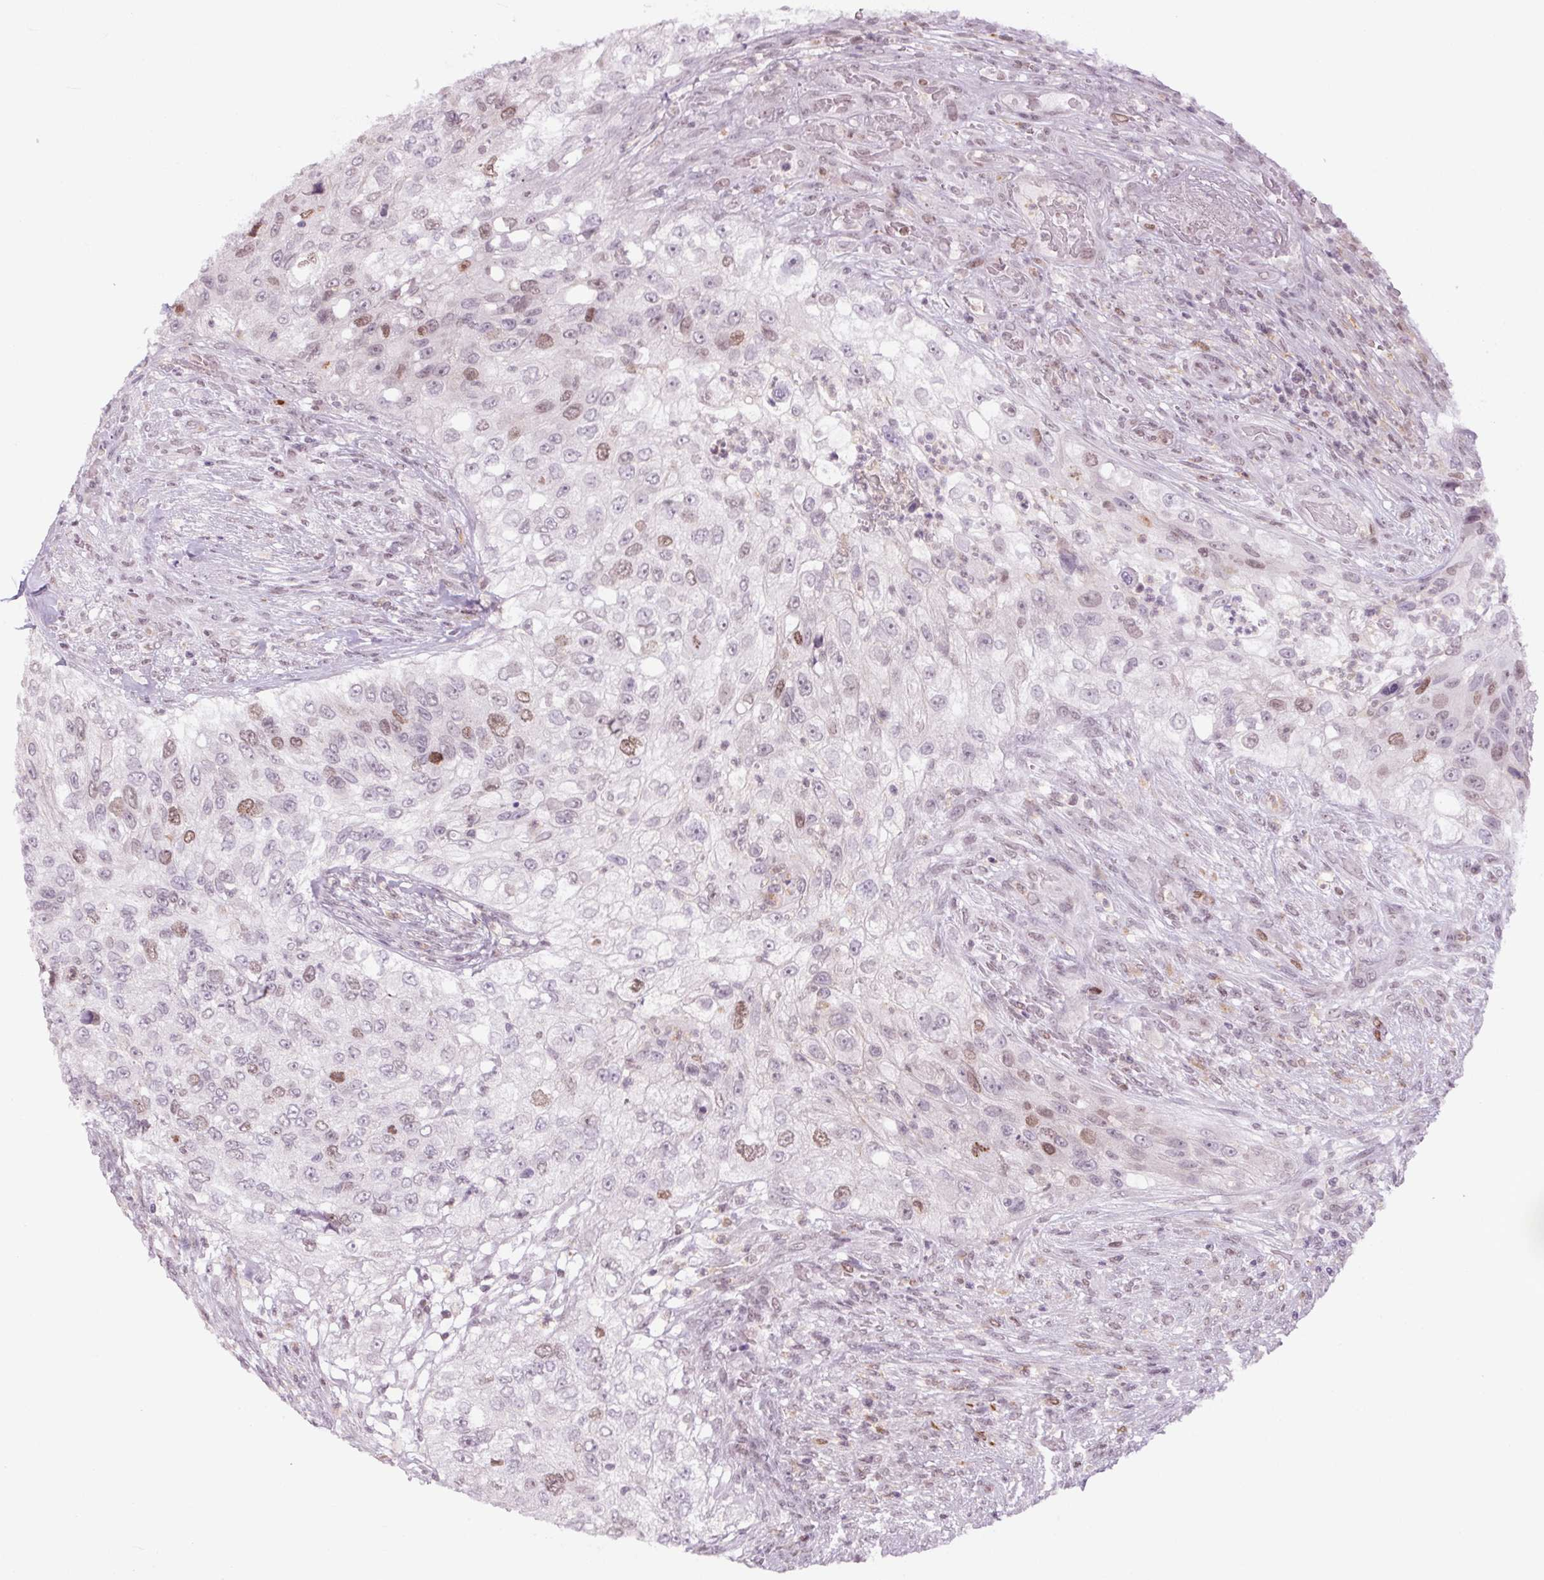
{"staining": {"intensity": "moderate", "quantity": "<25%", "location": "nuclear"}, "tissue": "urothelial cancer", "cell_type": "Tumor cells", "image_type": "cancer", "snomed": [{"axis": "morphology", "description": "Urothelial carcinoma, High grade"}, {"axis": "topography", "description": "Urinary bladder"}], "caption": "Tumor cells exhibit low levels of moderate nuclear expression in about <25% of cells in human urothelial cancer.", "gene": "SMIM6", "patient": {"sex": "female", "age": 60}}